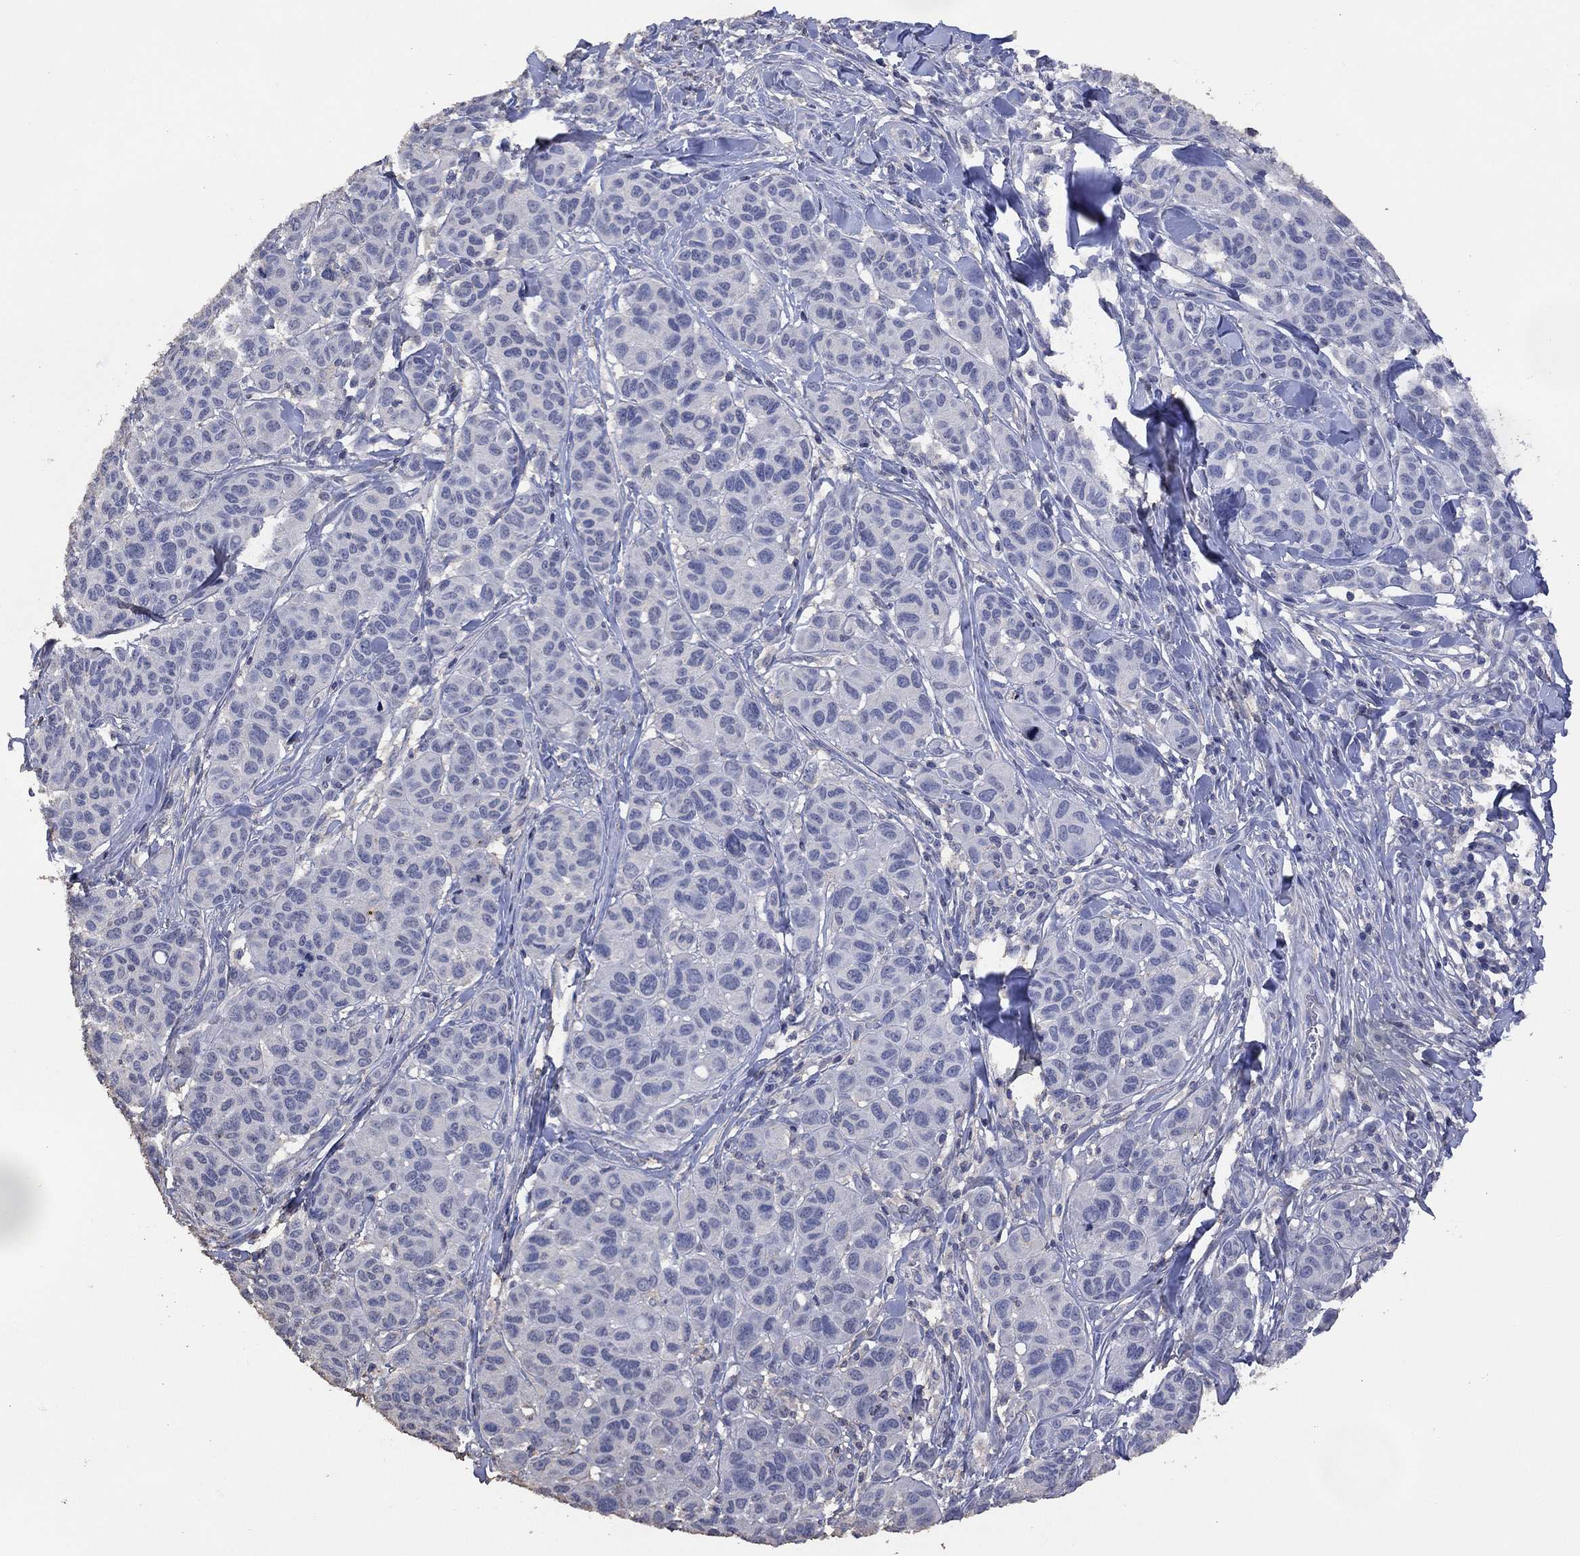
{"staining": {"intensity": "negative", "quantity": "none", "location": "none"}, "tissue": "melanoma", "cell_type": "Tumor cells", "image_type": "cancer", "snomed": [{"axis": "morphology", "description": "Malignant melanoma, NOS"}, {"axis": "topography", "description": "Skin"}], "caption": "Immunohistochemistry of melanoma demonstrates no expression in tumor cells. (IHC, brightfield microscopy, high magnification).", "gene": "ADPRHL1", "patient": {"sex": "male", "age": 79}}